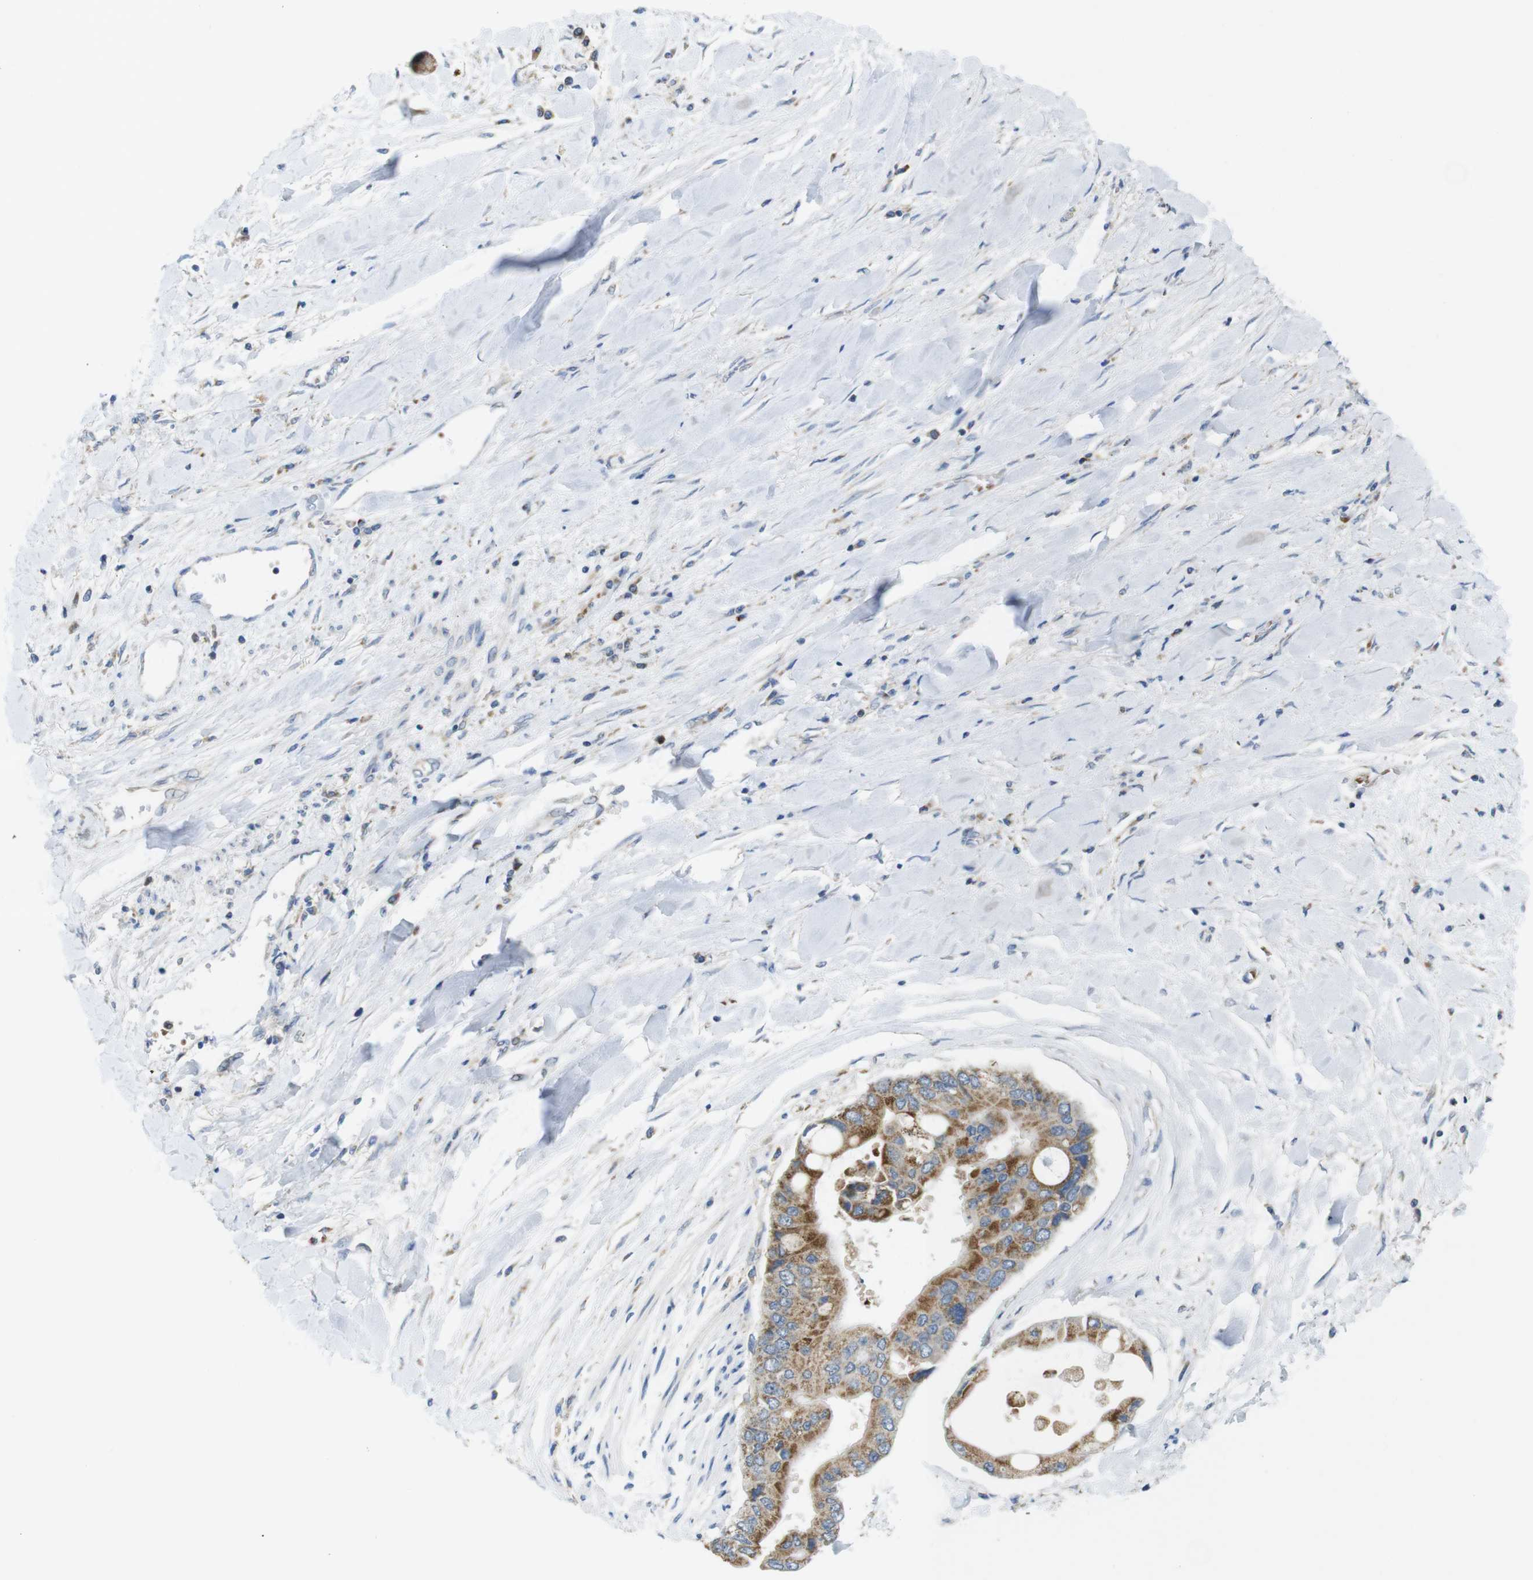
{"staining": {"intensity": "moderate", "quantity": ">75%", "location": "cytoplasmic/membranous"}, "tissue": "liver cancer", "cell_type": "Tumor cells", "image_type": "cancer", "snomed": [{"axis": "morphology", "description": "Cholangiocarcinoma"}, {"axis": "topography", "description": "Liver"}], "caption": "Liver cancer (cholangiocarcinoma) stained for a protein shows moderate cytoplasmic/membranous positivity in tumor cells.", "gene": "MARCHF1", "patient": {"sex": "male", "age": 50}}